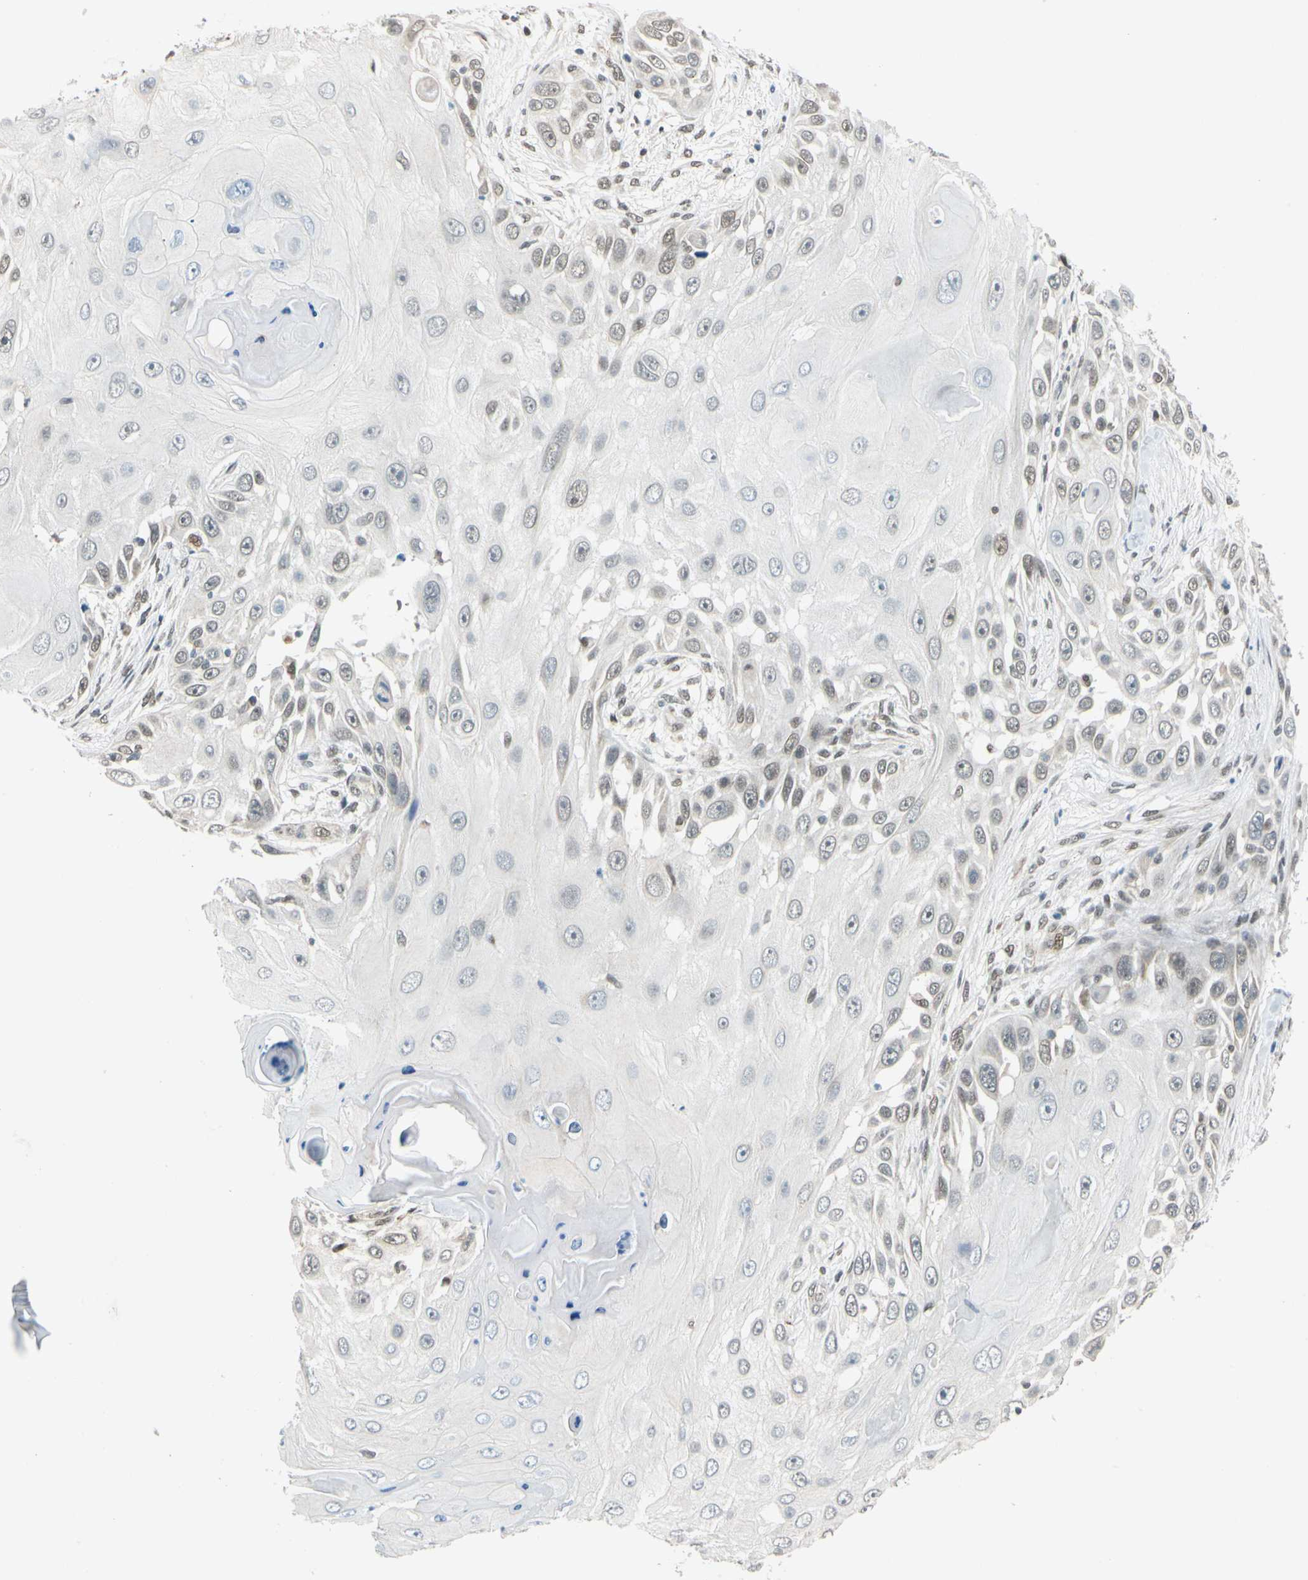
{"staining": {"intensity": "weak", "quantity": "25%-75%", "location": "cytoplasmic/membranous,nuclear"}, "tissue": "skin cancer", "cell_type": "Tumor cells", "image_type": "cancer", "snomed": [{"axis": "morphology", "description": "Squamous cell carcinoma, NOS"}, {"axis": "topography", "description": "Skin"}], "caption": "Human skin cancer stained with a brown dye displays weak cytoplasmic/membranous and nuclear positive expression in about 25%-75% of tumor cells.", "gene": "POGZ", "patient": {"sex": "female", "age": 44}}